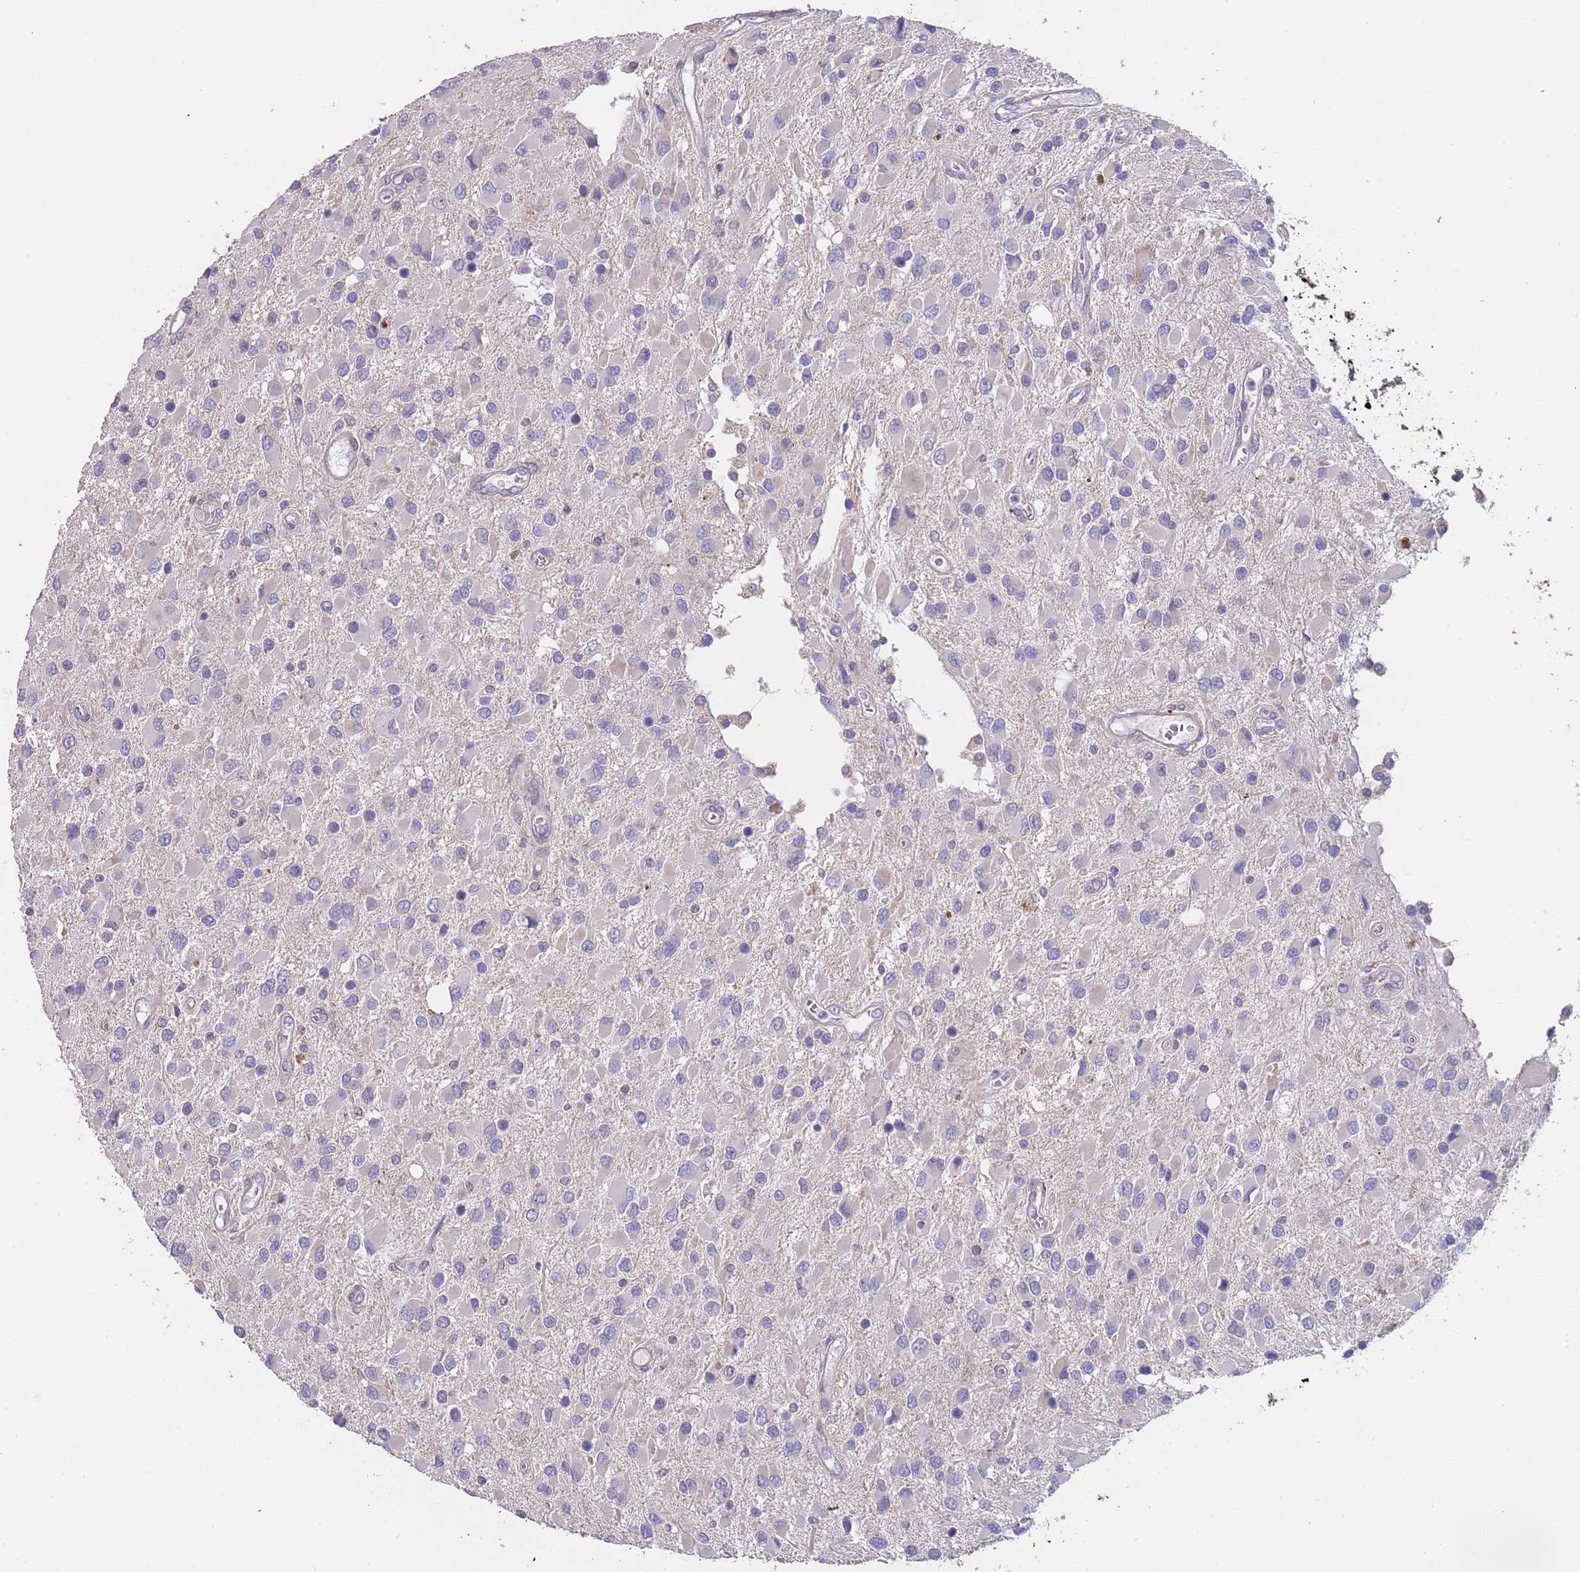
{"staining": {"intensity": "negative", "quantity": "none", "location": "none"}, "tissue": "glioma", "cell_type": "Tumor cells", "image_type": "cancer", "snomed": [{"axis": "morphology", "description": "Glioma, malignant, High grade"}, {"axis": "topography", "description": "Brain"}], "caption": "High-grade glioma (malignant) stained for a protein using immunohistochemistry shows no staining tumor cells.", "gene": "SUSD1", "patient": {"sex": "male", "age": 53}}